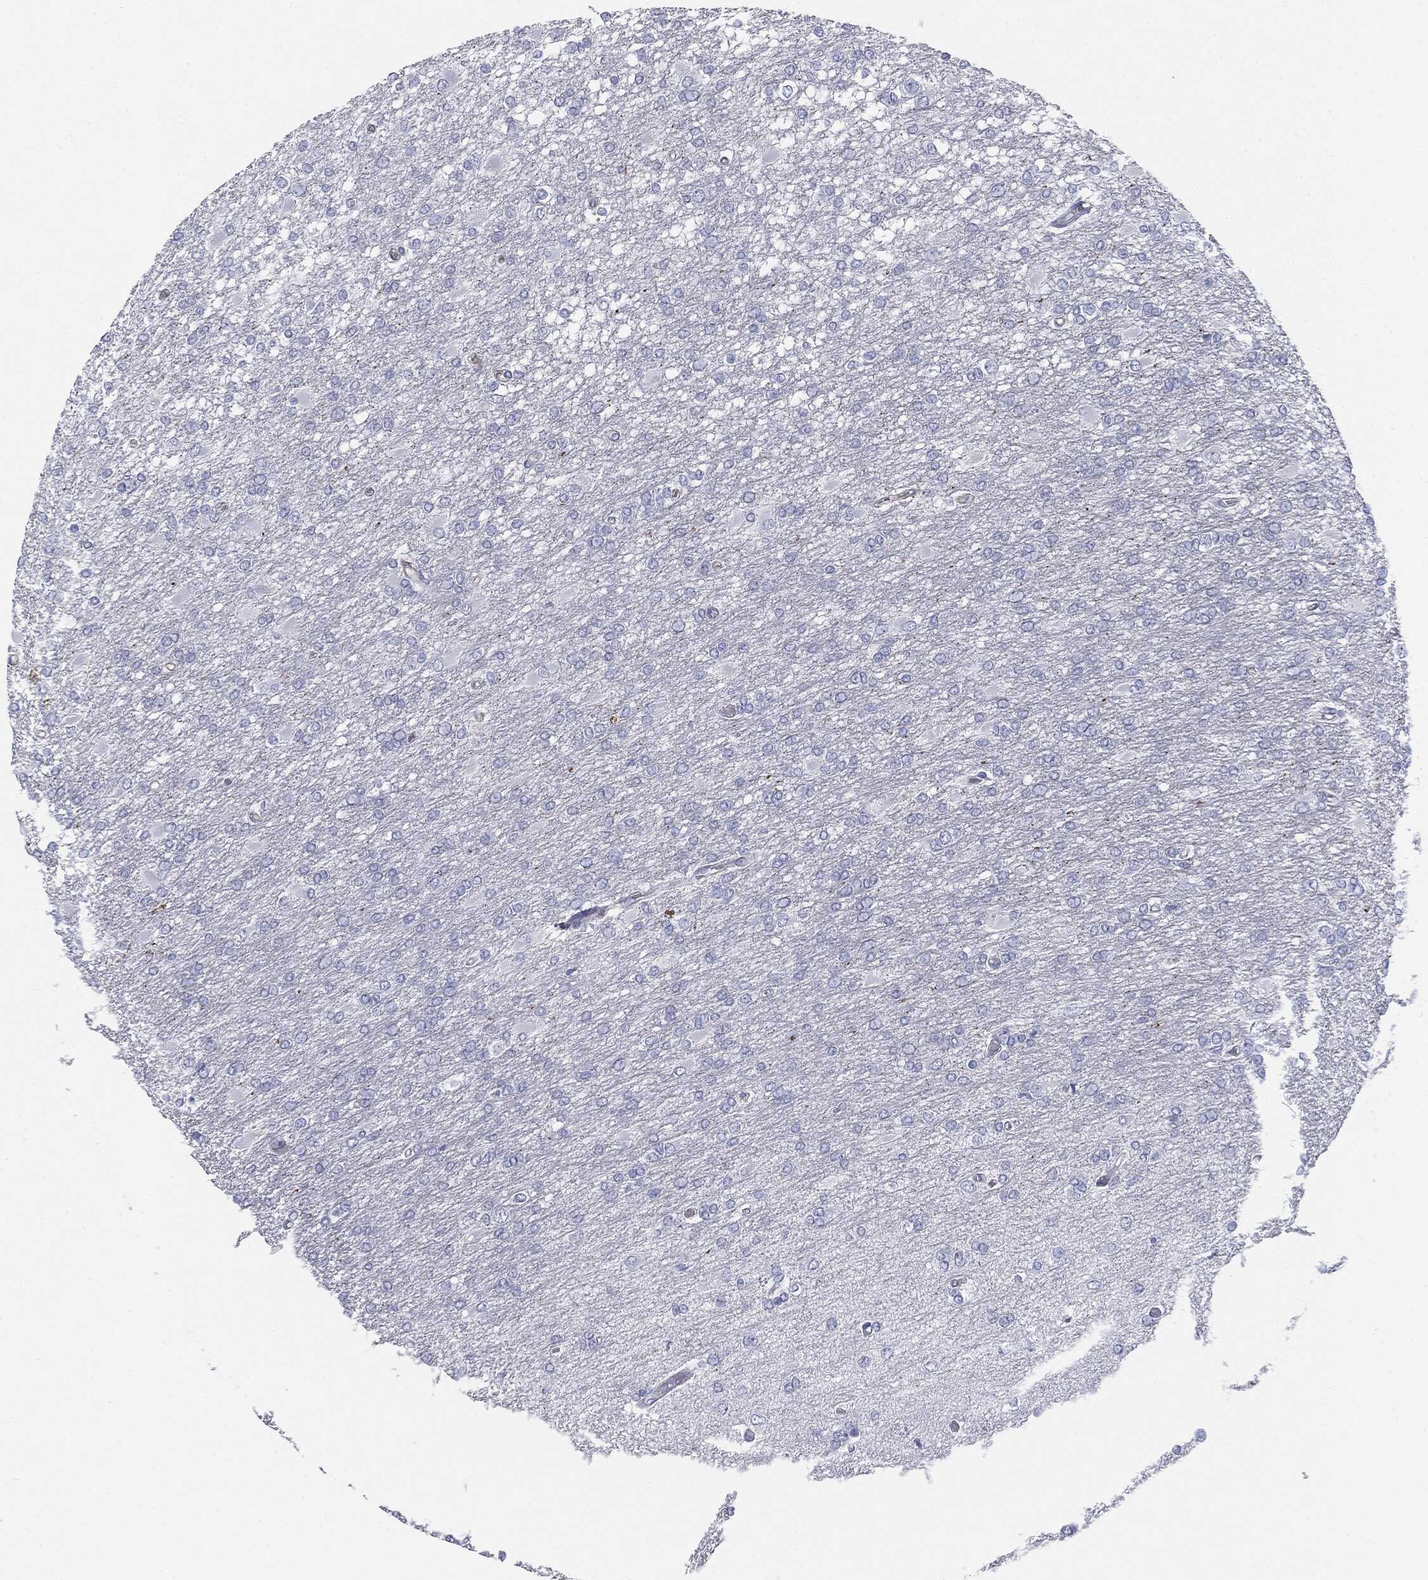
{"staining": {"intensity": "negative", "quantity": "none", "location": "none"}, "tissue": "glioma", "cell_type": "Tumor cells", "image_type": "cancer", "snomed": [{"axis": "morphology", "description": "Glioma, malignant, High grade"}, {"axis": "topography", "description": "Cerebral cortex"}], "caption": "Histopathology image shows no protein staining in tumor cells of malignant glioma (high-grade) tissue.", "gene": "MUC5AC", "patient": {"sex": "male", "age": 79}}